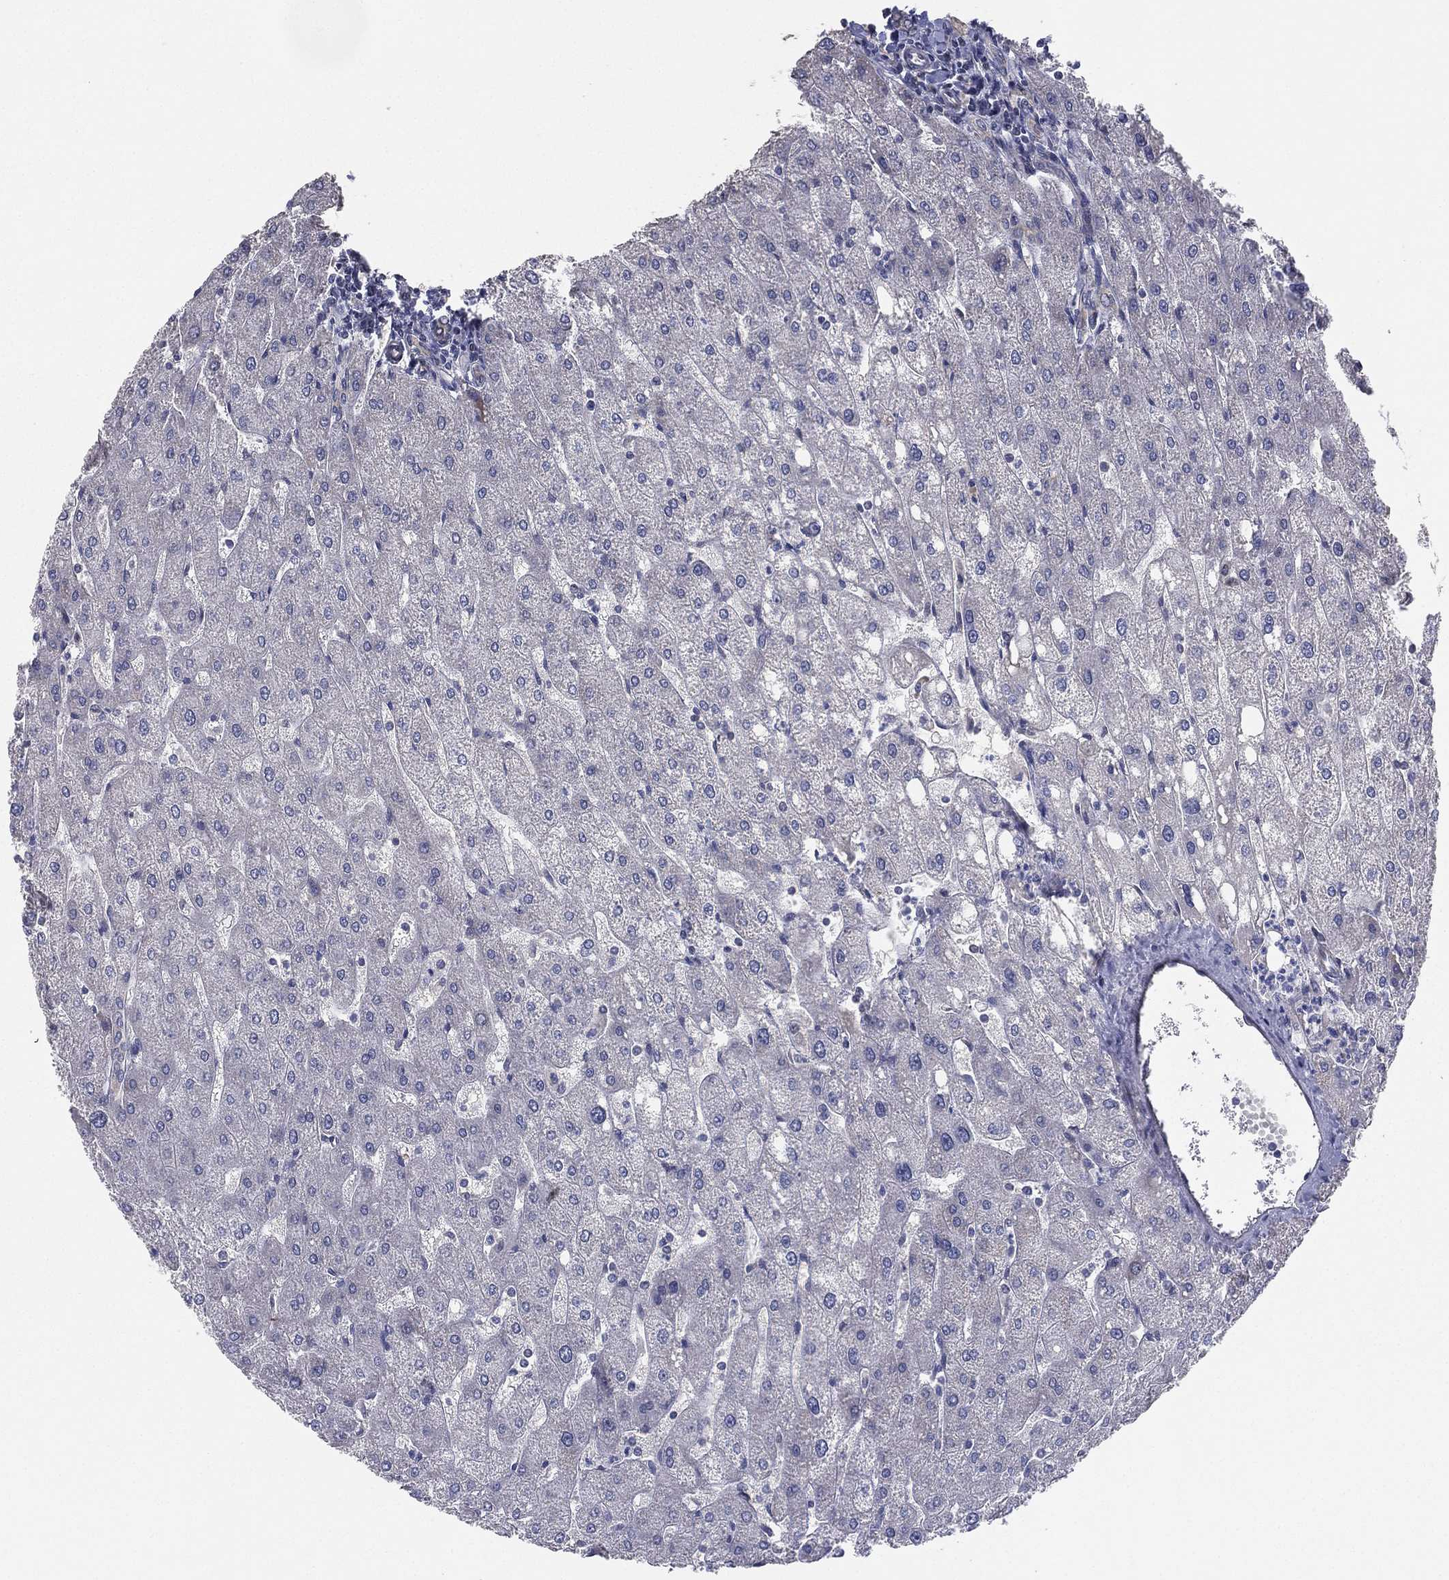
{"staining": {"intensity": "negative", "quantity": "none", "location": "none"}, "tissue": "liver", "cell_type": "Cholangiocytes", "image_type": "normal", "snomed": [{"axis": "morphology", "description": "Normal tissue, NOS"}, {"axis": "topography", "description": "Liver"}], "caption": "This is an immunohistochemistry (IHC) micrograph of unremarkable liver. There is no expression in cholangiocytes.", "gene": "KAT14", "patient": {"sex": "male", "age": 67}}